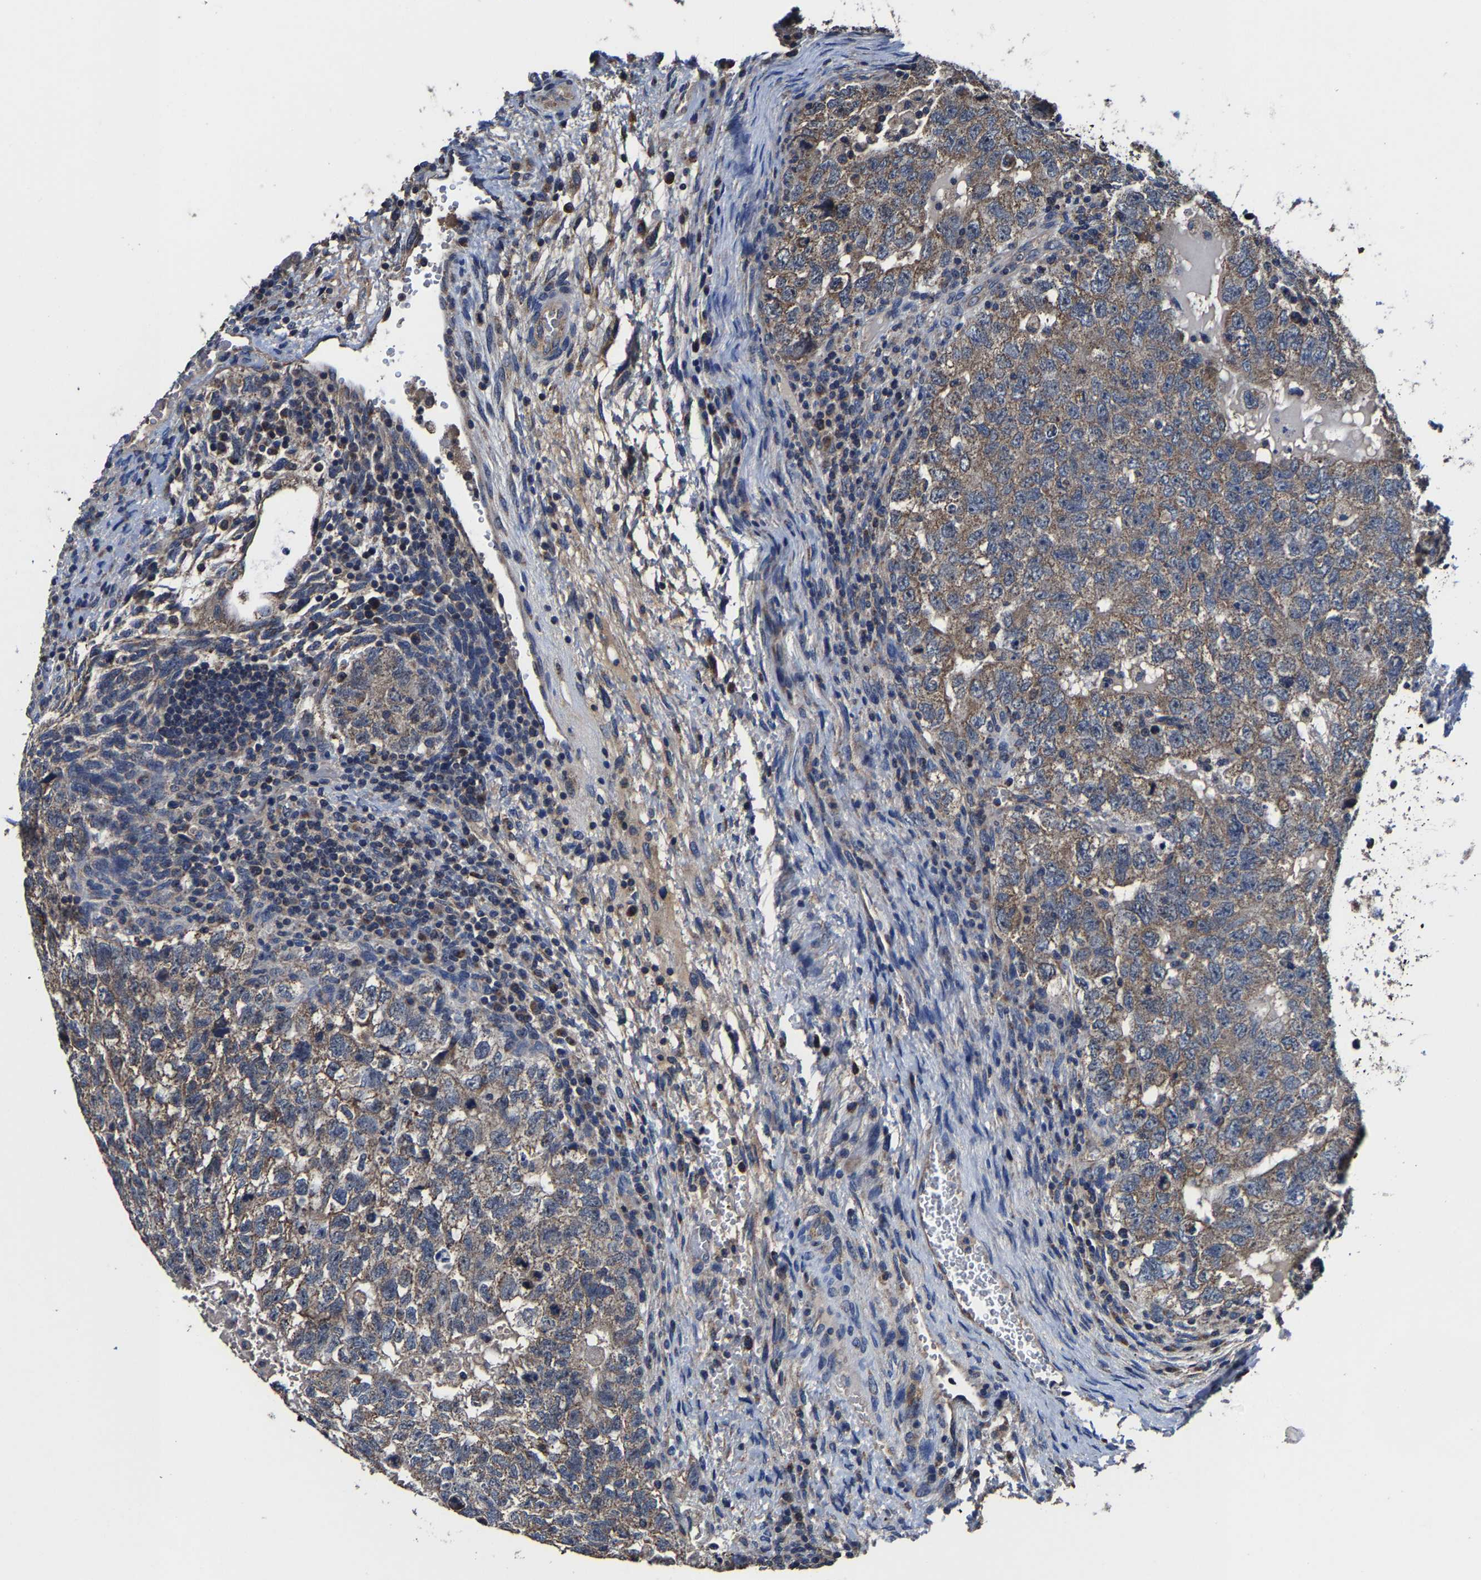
{"staining": {"intensity": "weak", "quantity": ">75%", "location": "cytoplasmic/membranous"}, "tissue": "testis cancer", "cell_type": "Tumor cells", "image_type": "cancer", "snomed": [{"axis": "morphology", "description": "Carcinoma, Embryonal, NOS"}, {"axis": "topography", "description": "Testis"}], "caption": "A brown stain labels weak cytoplasmic/membranous positivity of a protein in human testis cancer tumor cells. (Stains: DAB in brown, nuclei in blue, Microscopy: brightfield microscopy at high magnification).", "gene": "ZCCHC7", "patient": {"sex": "male", "age": 36}}